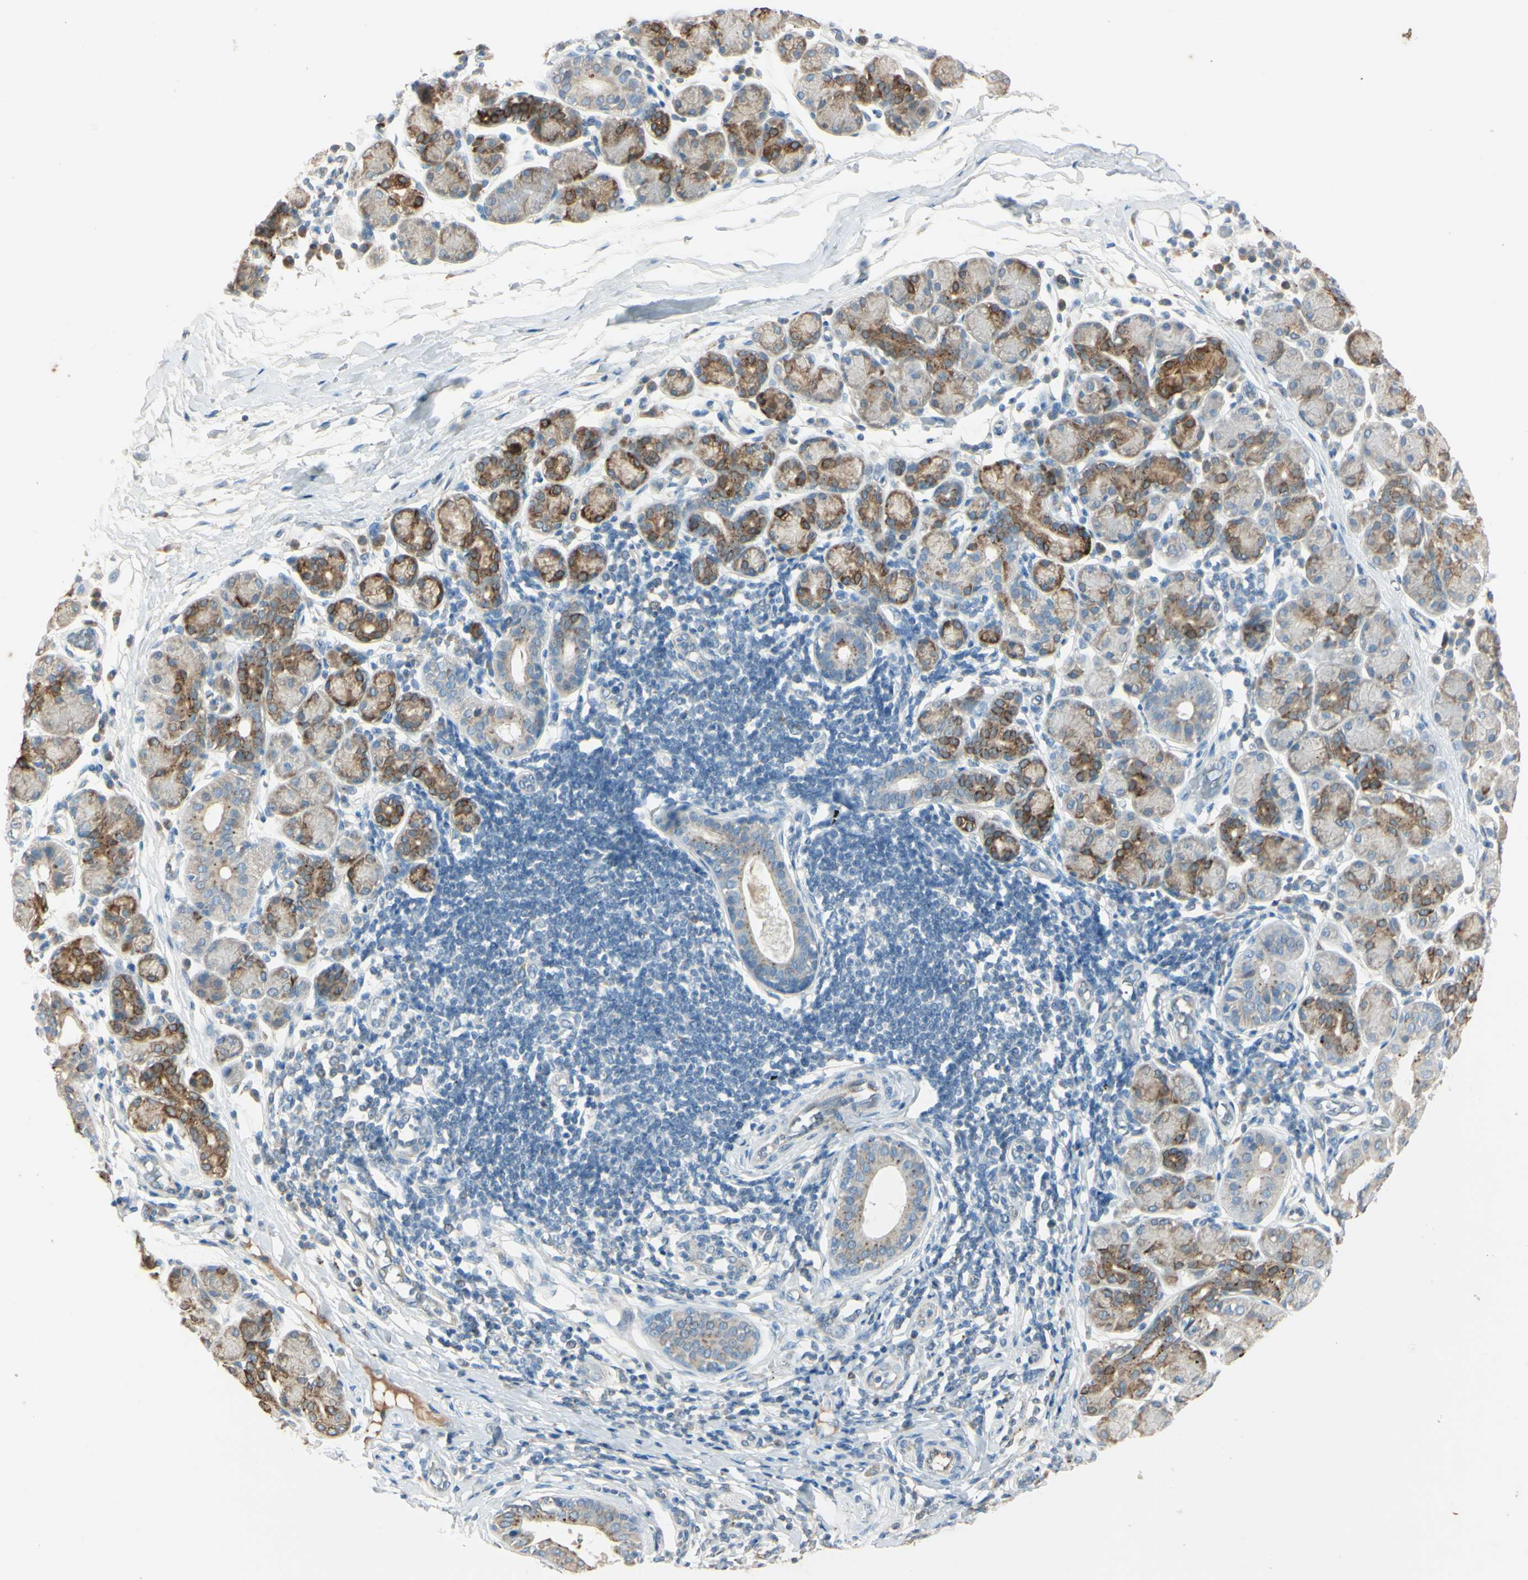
{"staining": {"intensity": "moderate", "quantity": "25%-75%", "location": "cytoplasmic/membranous"}, "tissue": "salivary gland", "cell_type": "Glandular cells", "image_type": "normal", "snomed": [{"axis": "morphology", "description": "Normal tissue, NOS"}, {"axis": "morphology", "description": "Inflammation, NOS"}, {"axis": "topography", "description": "Lymph node"}, {"axis": "topography", "description": "Salivary gland"}], "caption": "Glandular cells display medium levels of moderate cytoplasmic/membranous positivity in about 25%-75% of cells in unremarkable salivary gland.", "gene": "ANGPTL1", "patient": {"sex": "male", "age": 3}}